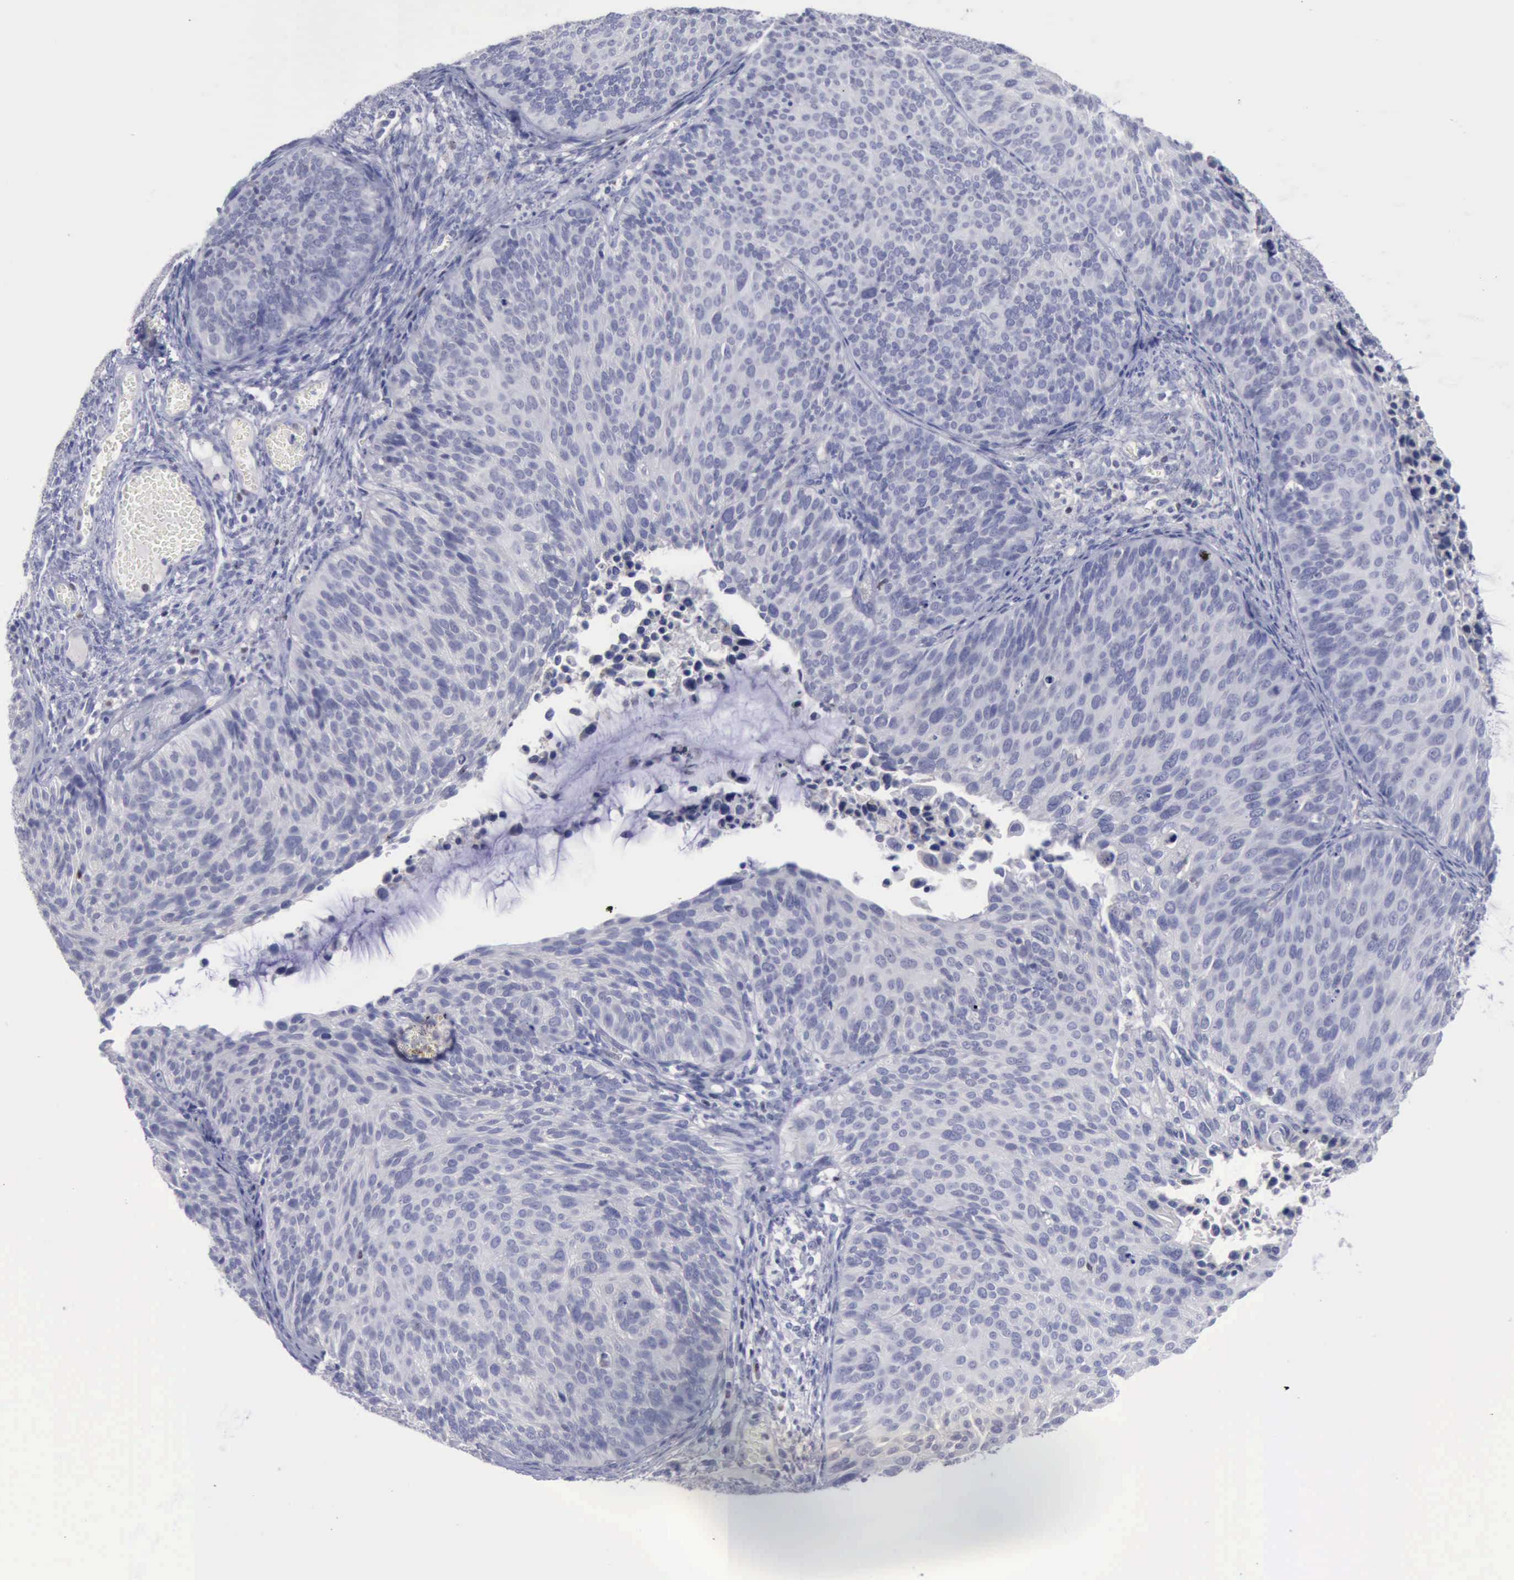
{"staining": {"intensity": "negative", "quantity": "none", "location": "none"}, "tissue": "cervical cancer", "cell_type": "Tumor cells", "image_type": "cancer", "snomed": [{"axis": "morphology", "description": "Squamous cell carcinoma, NOS"}, {"axis": "topography", "description": "Cervix"}], "caption": "Tumor cells are negative for protein expression in human cervical squamous cell carcinoma.", "gene": "SATB2", "patient": {"sex": "female", "age": 36}}